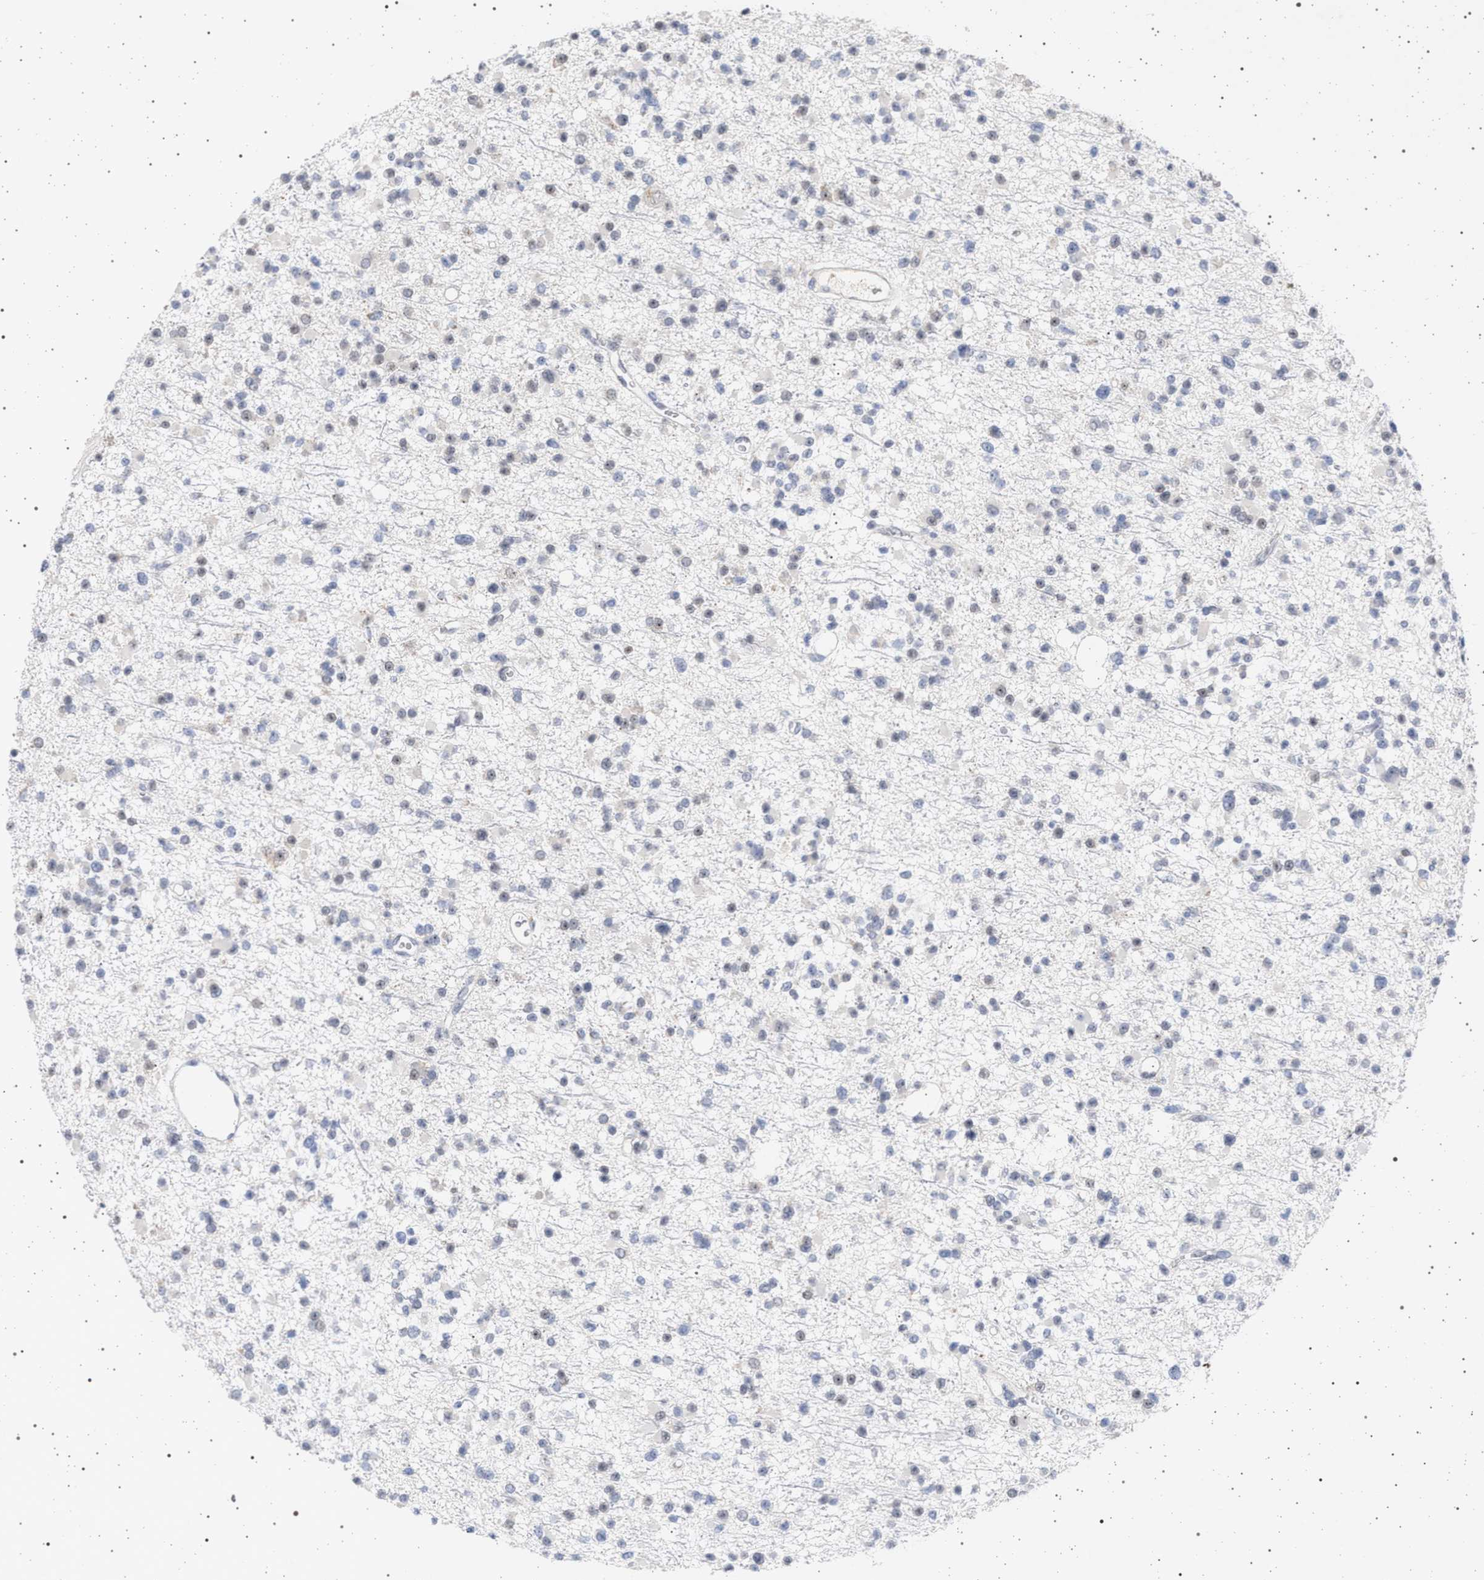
{"staining": {"intensity": "weak", "quantity": "<25%", "location": "nuclear"}, "tissue": "glioma", "cell_type": "Tumor cells", "image_type": "cancer", "snomed": [{"axis": "morphology", "description": "Glioma, malignant, Low grade"}, {"axis": "topography", "description": "Brain"}], "caption": "A high-resolution micrograph shows immunohistochemistry (IHC) staining of low-grade glioma (malignant), which exhibits no significant expression in tumor cells.", "gene": "ELAC2", "patient": {"sex": "female", "age": 22}}